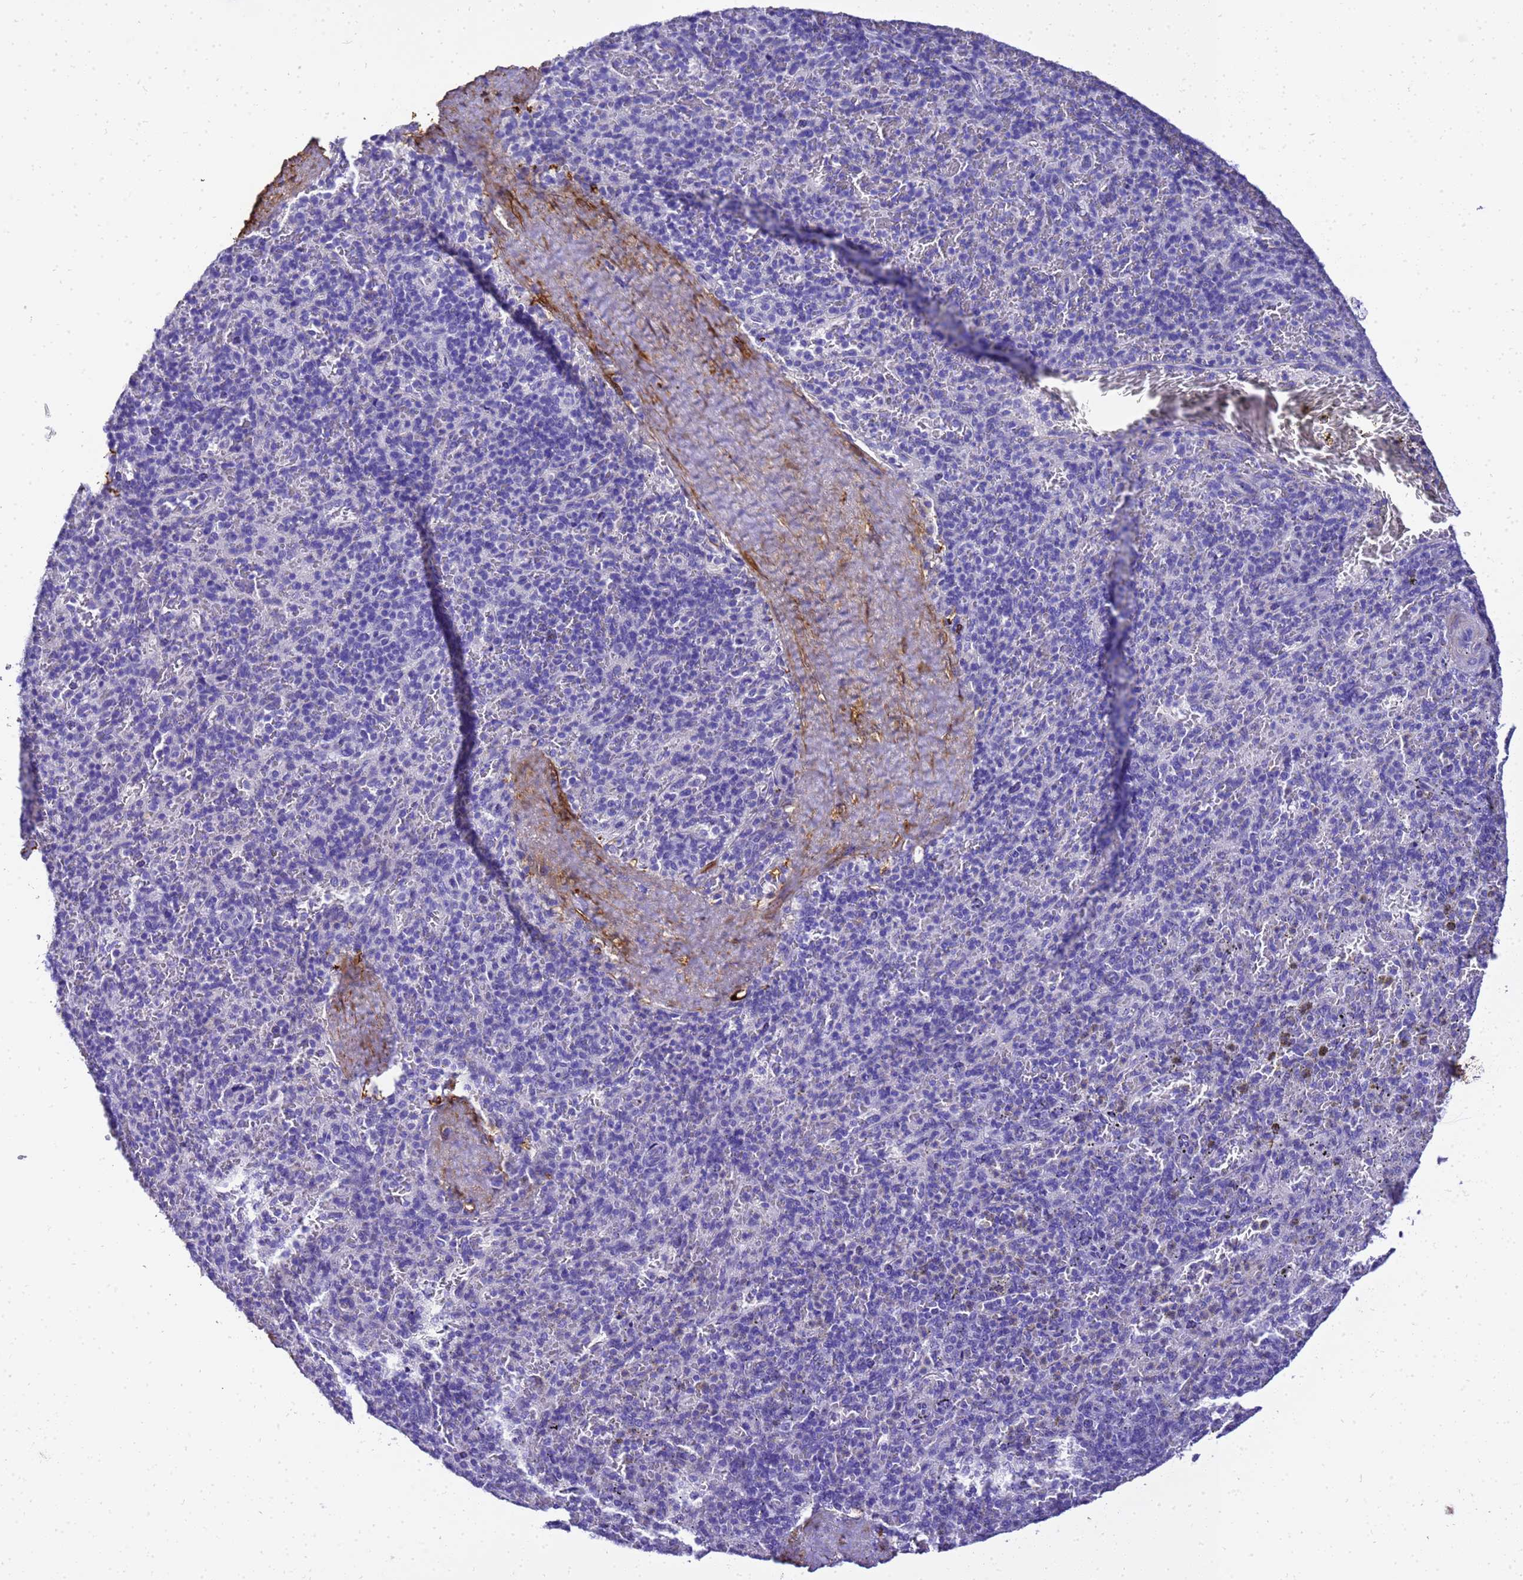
{"staining": {"intensity": "negative", "quantity": "none", "location": "none"}, "tissue": "spleen", "cell_type": "Cells in red pulp", "image_type": "normal", "snomed": [{"axis": "morphology", "description": "Normal tissue, NOS"}, {"axis": "topography", "description": "Spleen"}], "caption": "Photomicrograph shows no protein positivity in cells in red pulp of unremarkable spleen.", "gene": "HSPB6", "patient": {"sex": "male", "age": 82}}